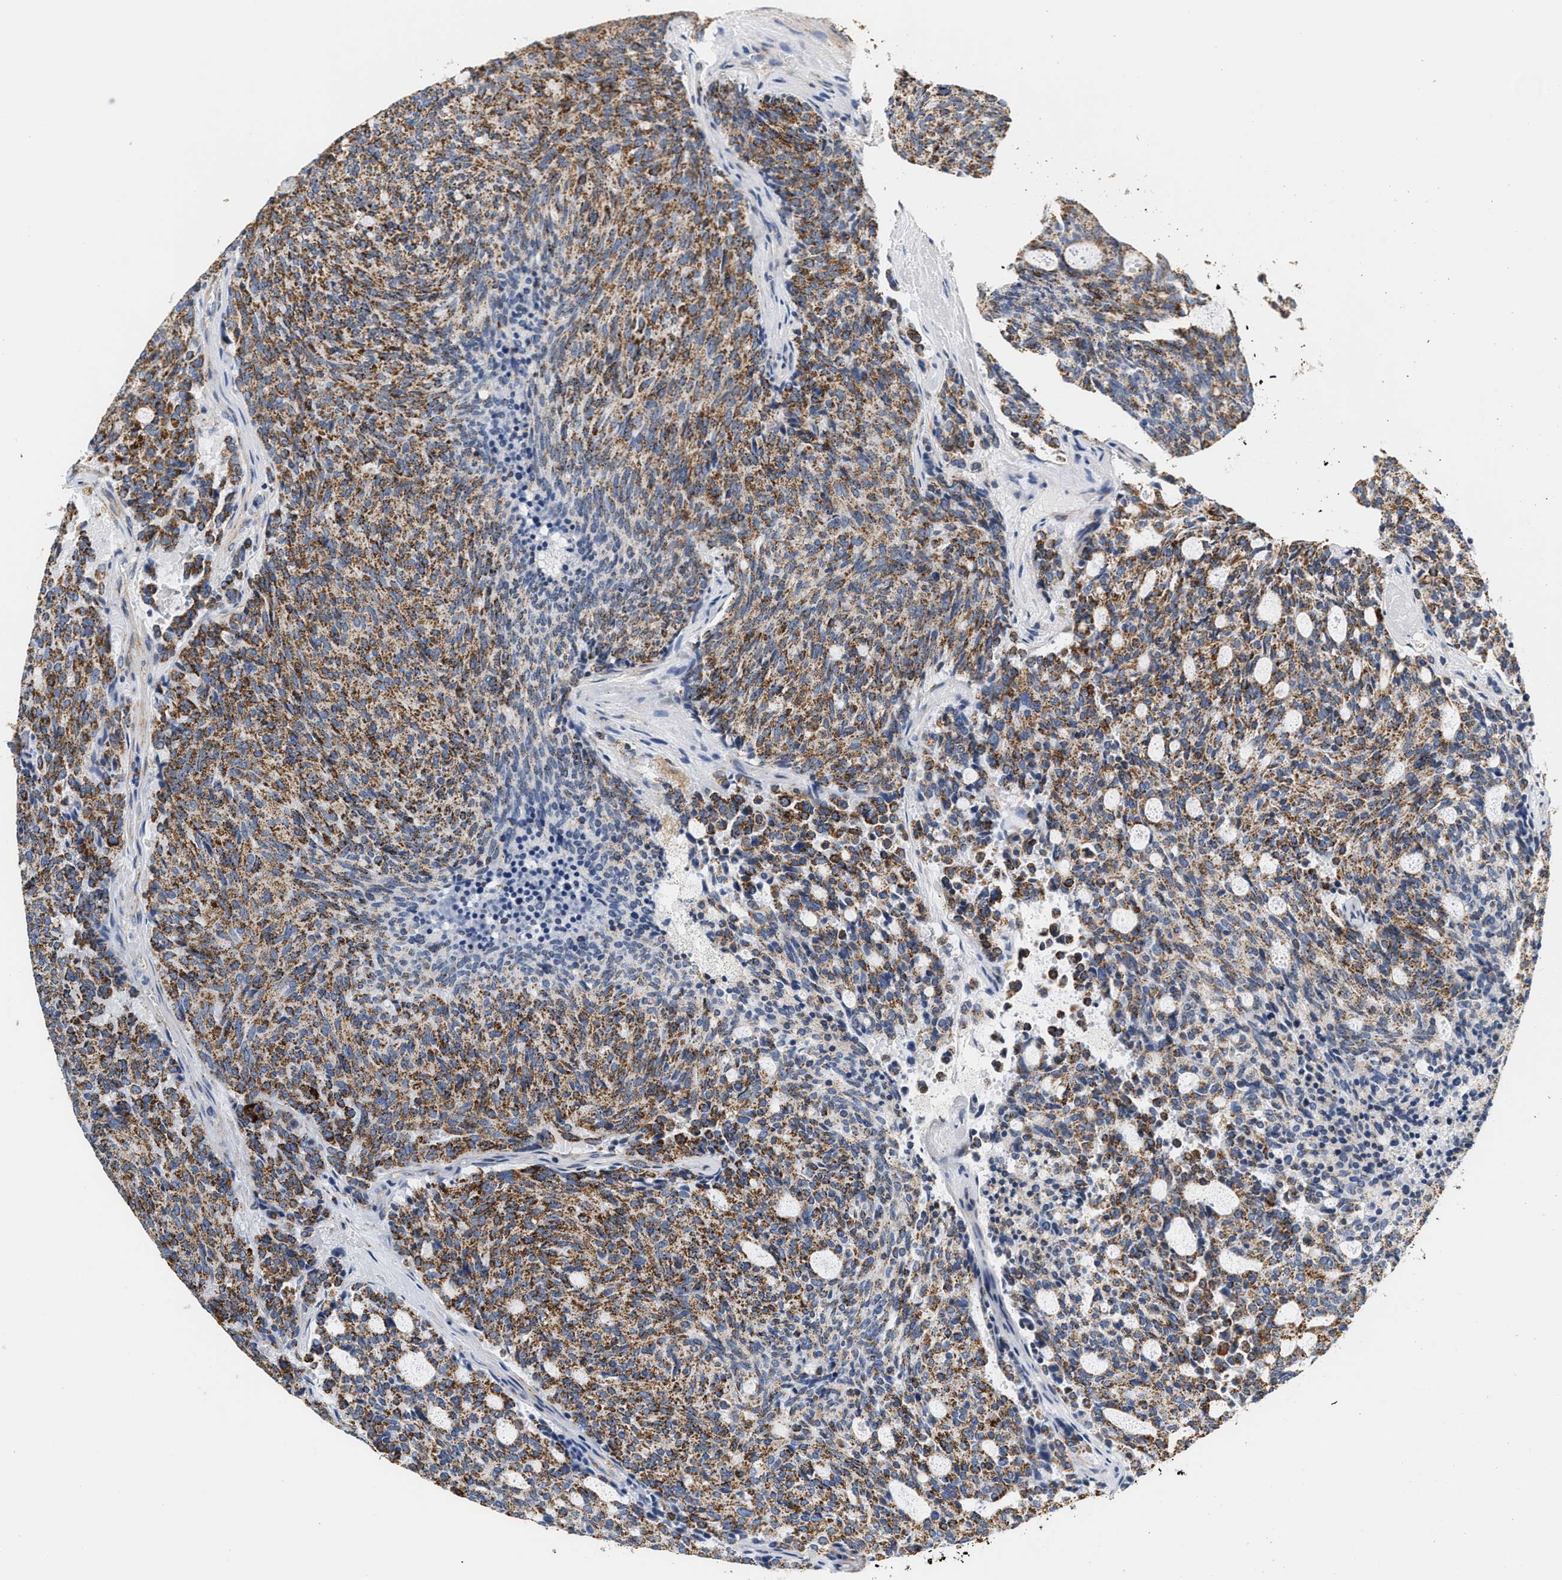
{"staining": {"intensity": "moderate", "quantity": ">75%", "location": "cytoplasmic/membranous"}, "tissue": "carcinoid", "cell_type": "Tumor cells", "image_type": "cancer", "snomed": [{"axis": "morphology", "description": "Carcinoid, malignant, NOS"}, {"axis": "topography", "description": "Pancreas"}], "caption": "This micrograph displays immunohistochemistry staining of human malignant carcinoid, with medium moderate cytoplasmic/membranous staining in about >75% of tumor cells.", "gene": "SHMT2", "patient": {"sex": "female", "age": 54}}